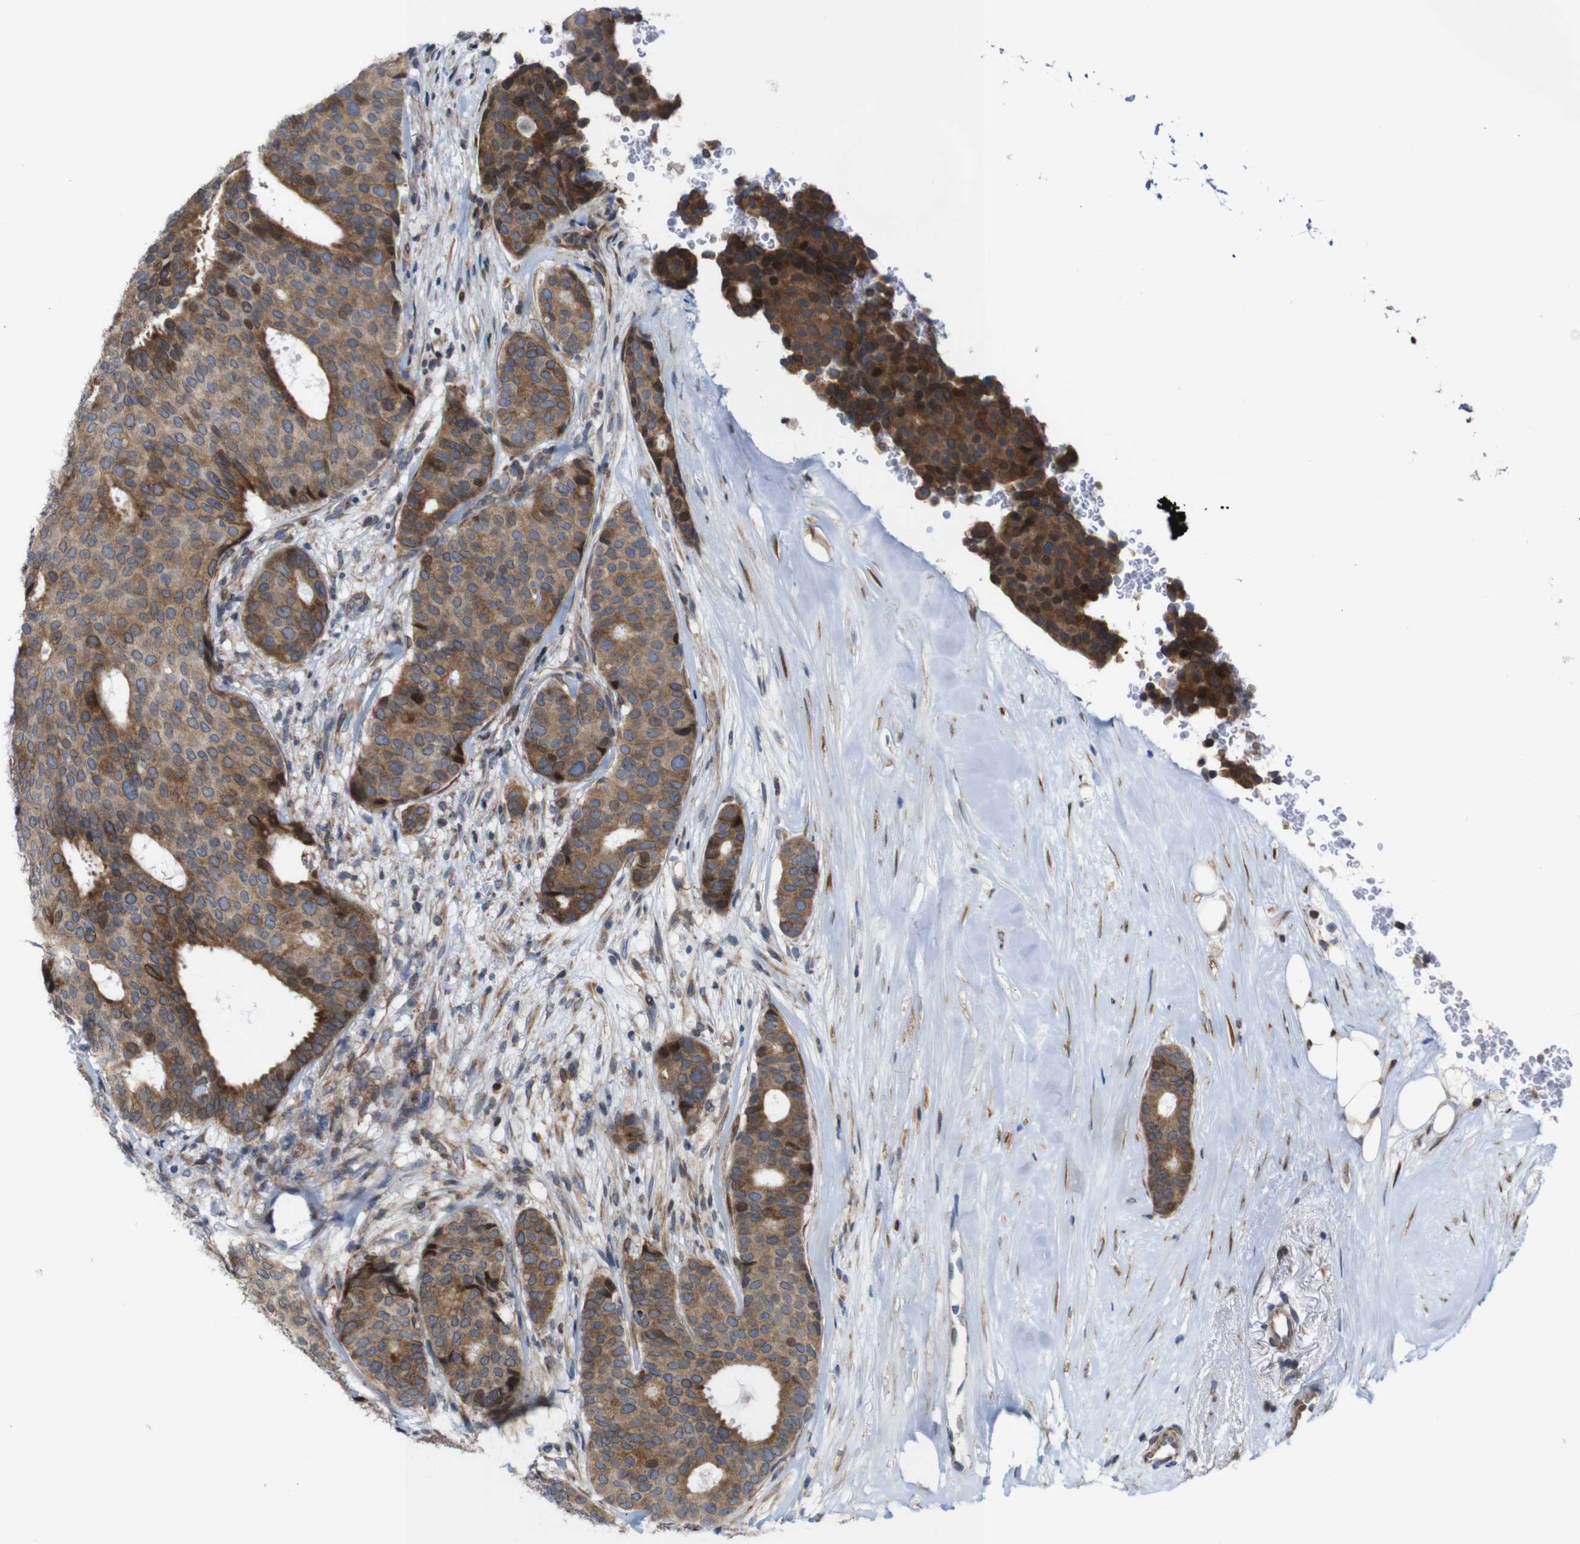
{"staining": {"intensity": "moderate", "quantity": ">75%", "location": "cytoplasmic/membranous"}, "tissue": "breast cancer", "cell_type": "Tumor cells", "image_type": "cancer", "snomed": [{"axis": "morphology", "description": "Duct carcinoma"}, {"axis": "topography", "description": "Breast"}], "caption": "Protein analysis of intraductal carcinoma (breast) tissue reveals moderate cytoplasmic/membranous expression in approximately >75% of tumor cells.", "gene": "PTPN1", "patient": {"sex": "female", "age": 75}}